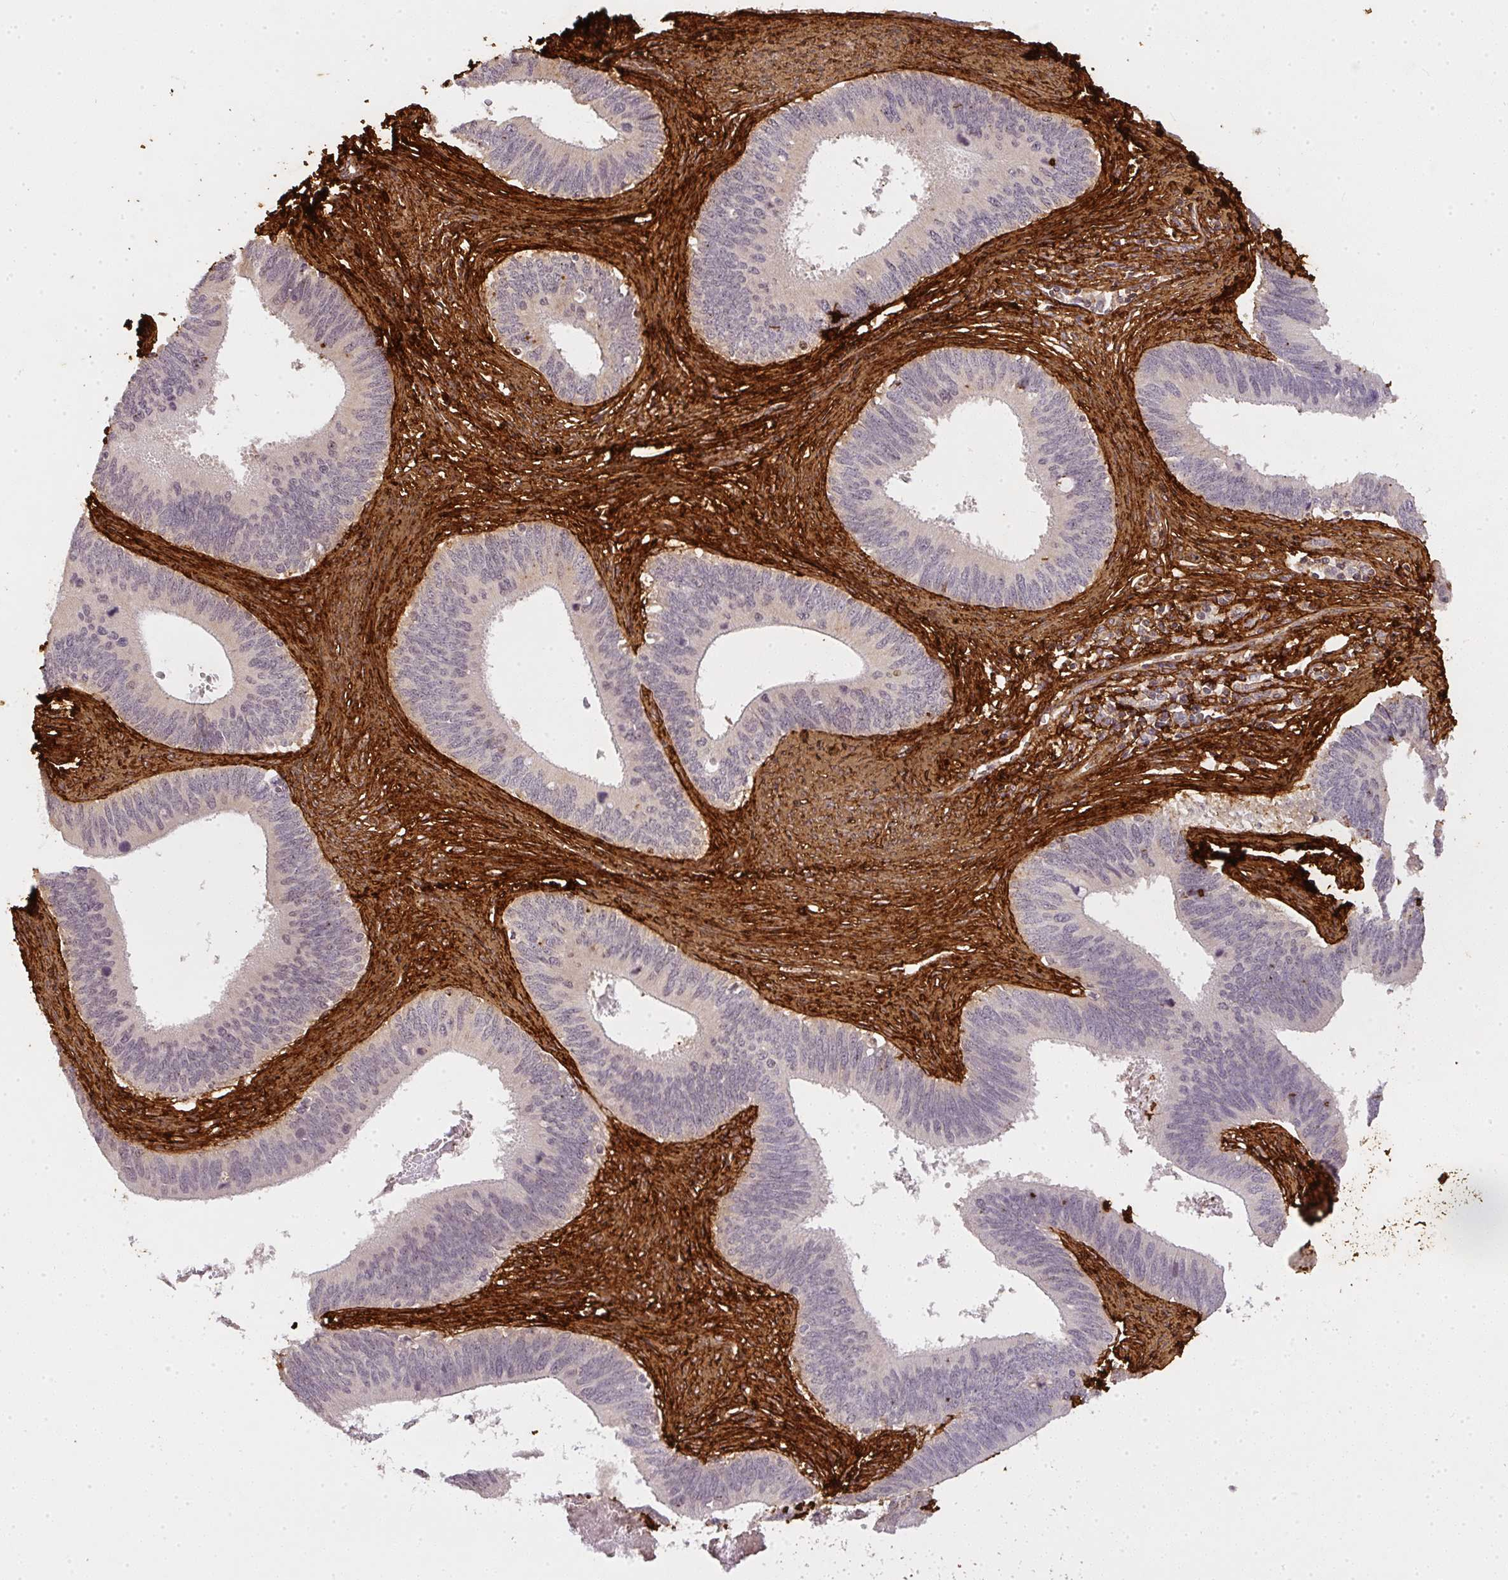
{"staining": {"intensity": "negative", "quantity": "none", "location": "none"}, "tissue": "cervical cancer", "cell_type": "Tumor cells", "image_type": "cancer", "snomed": [{"axis": "morphology", "description": "Adenocarcinoma, NOS"}, {"axis": "topography", "description": "Cervix"}], "caption": "This is a photomicrograph of immunohistochemistry (IHC) staining of cervical cancer, which shows no expression in tumor cells.", "gene": "COL3A1", "patient": {"sex": "female", "age": 42}}